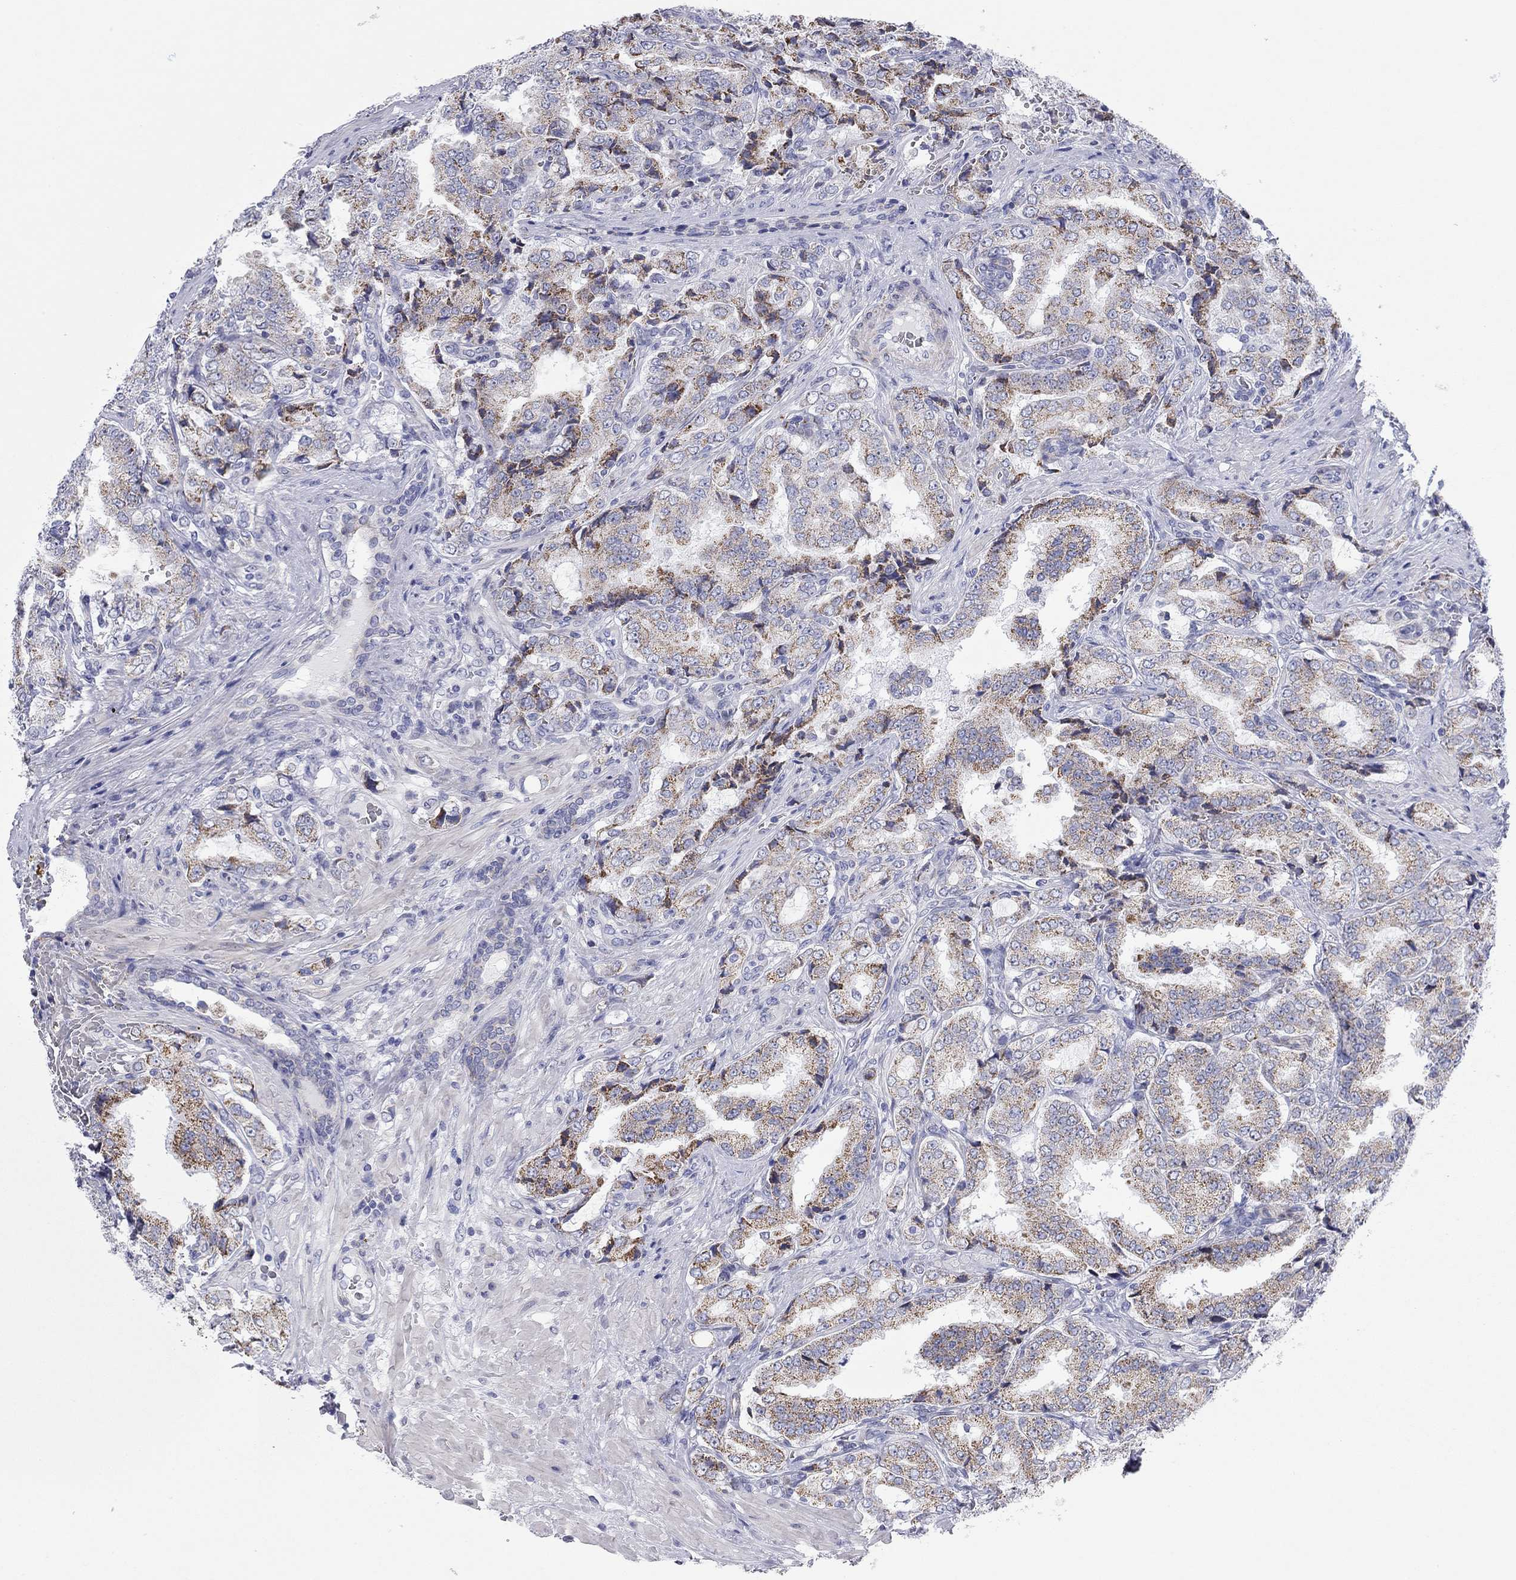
{"staining": {"intensity": "moderate", "quantity": "25%-75%", "location": "cytoplasmic/membranous"}, "tissue": "prostate cancer", "cell_type": "Tumor cells", "image_type": "cancer", "snomed": [{"axis": "morphology", "description": "Adenocarcinoma, NOS"}, {"axis": "topography", "description": "Prostate"}], "caption": "Prostate adenocarcinoma stained for a protein displays moderate cytoplasmic/membranous positivity in tumor cells. (DAB = brown stain, brightfield microscopy at high magnification).", "gene": "CHI3L2", "patient": {"sex": "male", "age": 65}}